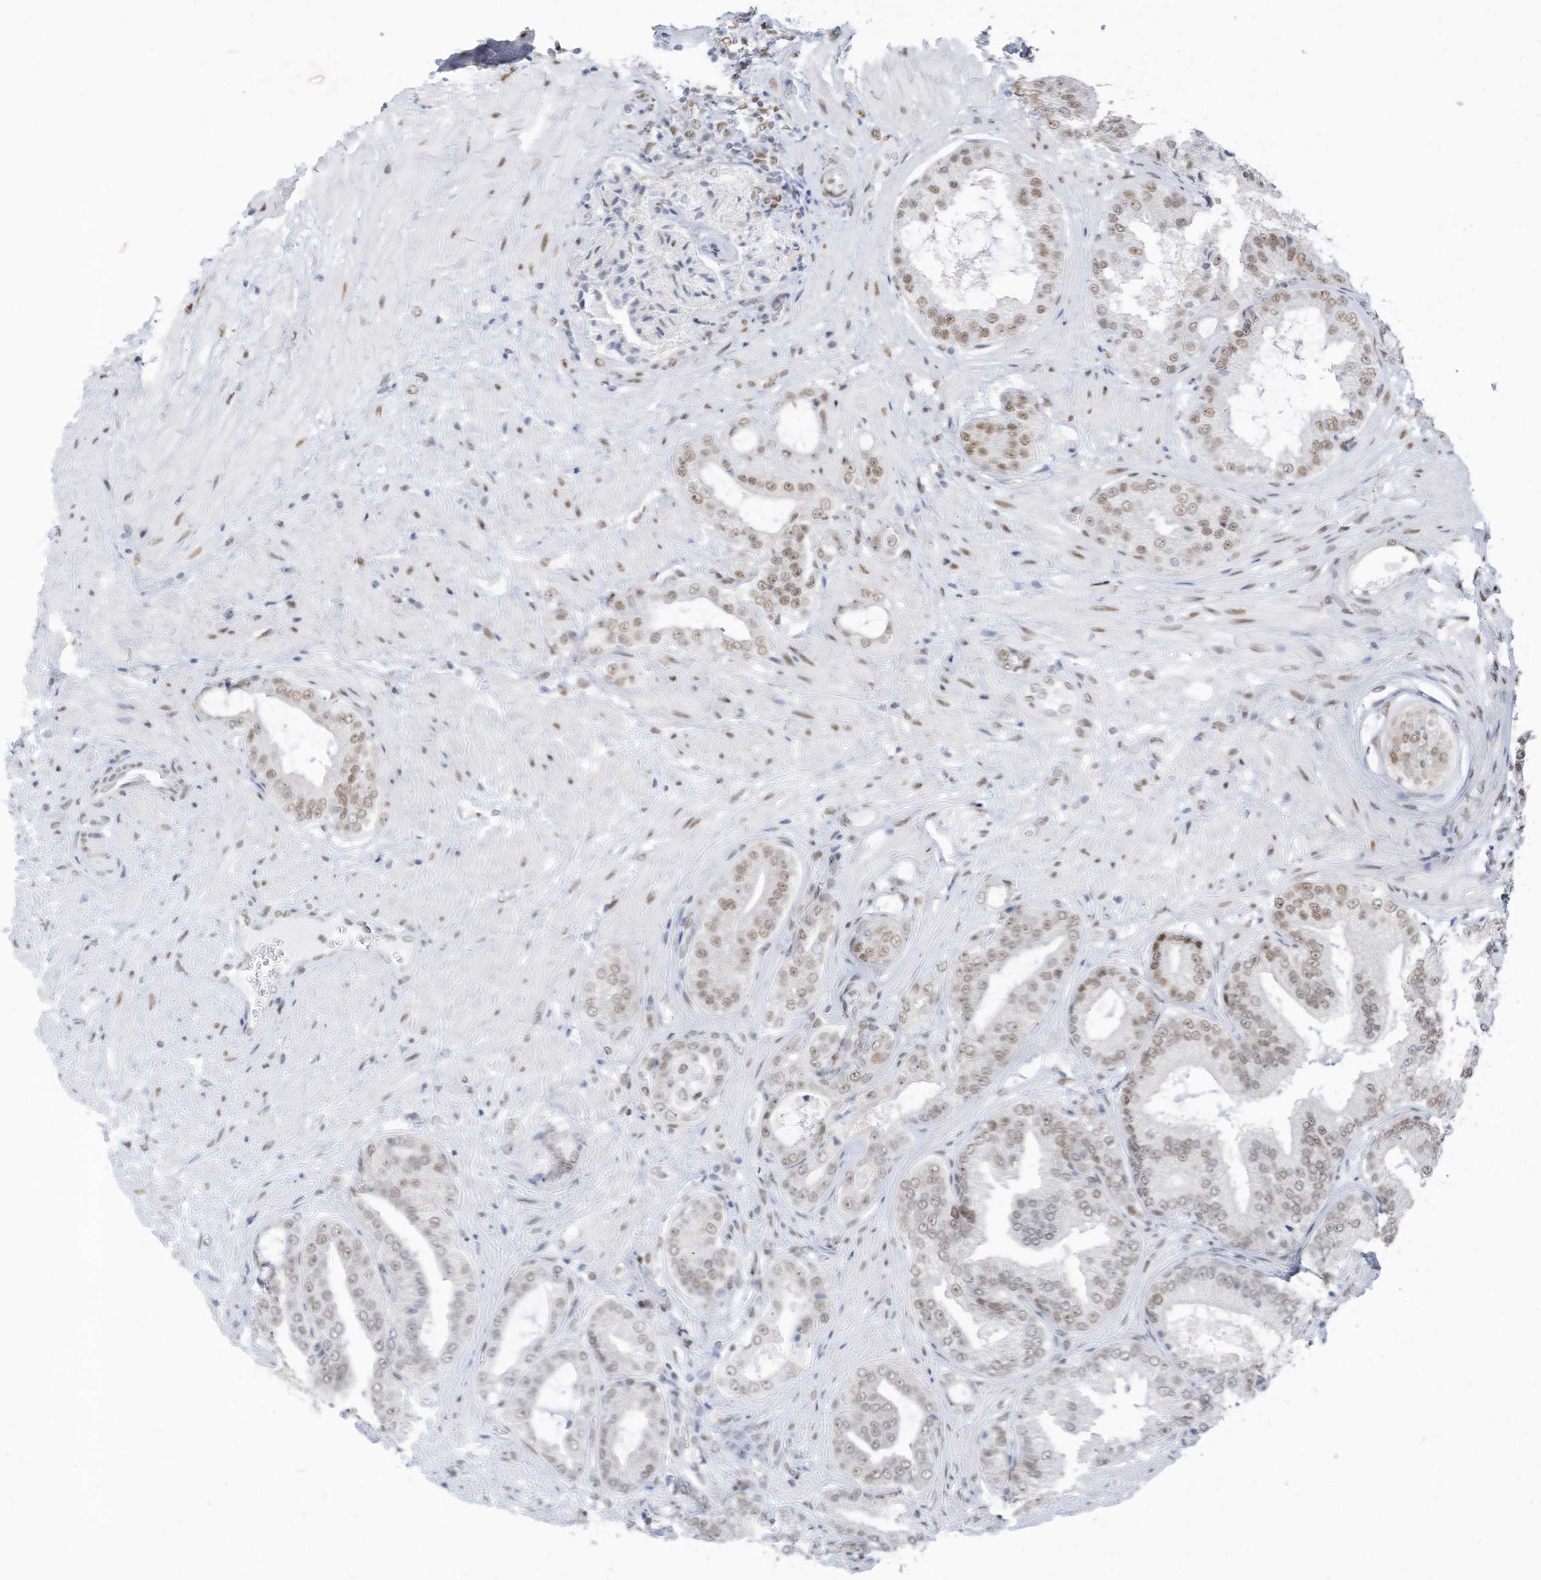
{"staining": {"intensity": "weak", "quantity": ">75%", "location": "nuclear"}, "tissue": "prostate cancer", "cell_type": "Tumor cells", "image_type": "cancer", "snomed": [{"axis": "morphology", "description": "Adenocarcinoma, Low grade"}, {"axis": "topography", "description": "Prostate"}], "caption": "Prostate low-grade adenocarcinoma stained with a brown dye exhibits weak nuclear positive expression in approximately >75% of tumor cells.", "gene": "KHSRP", "patient": {"sex": "male", "age": 63}}